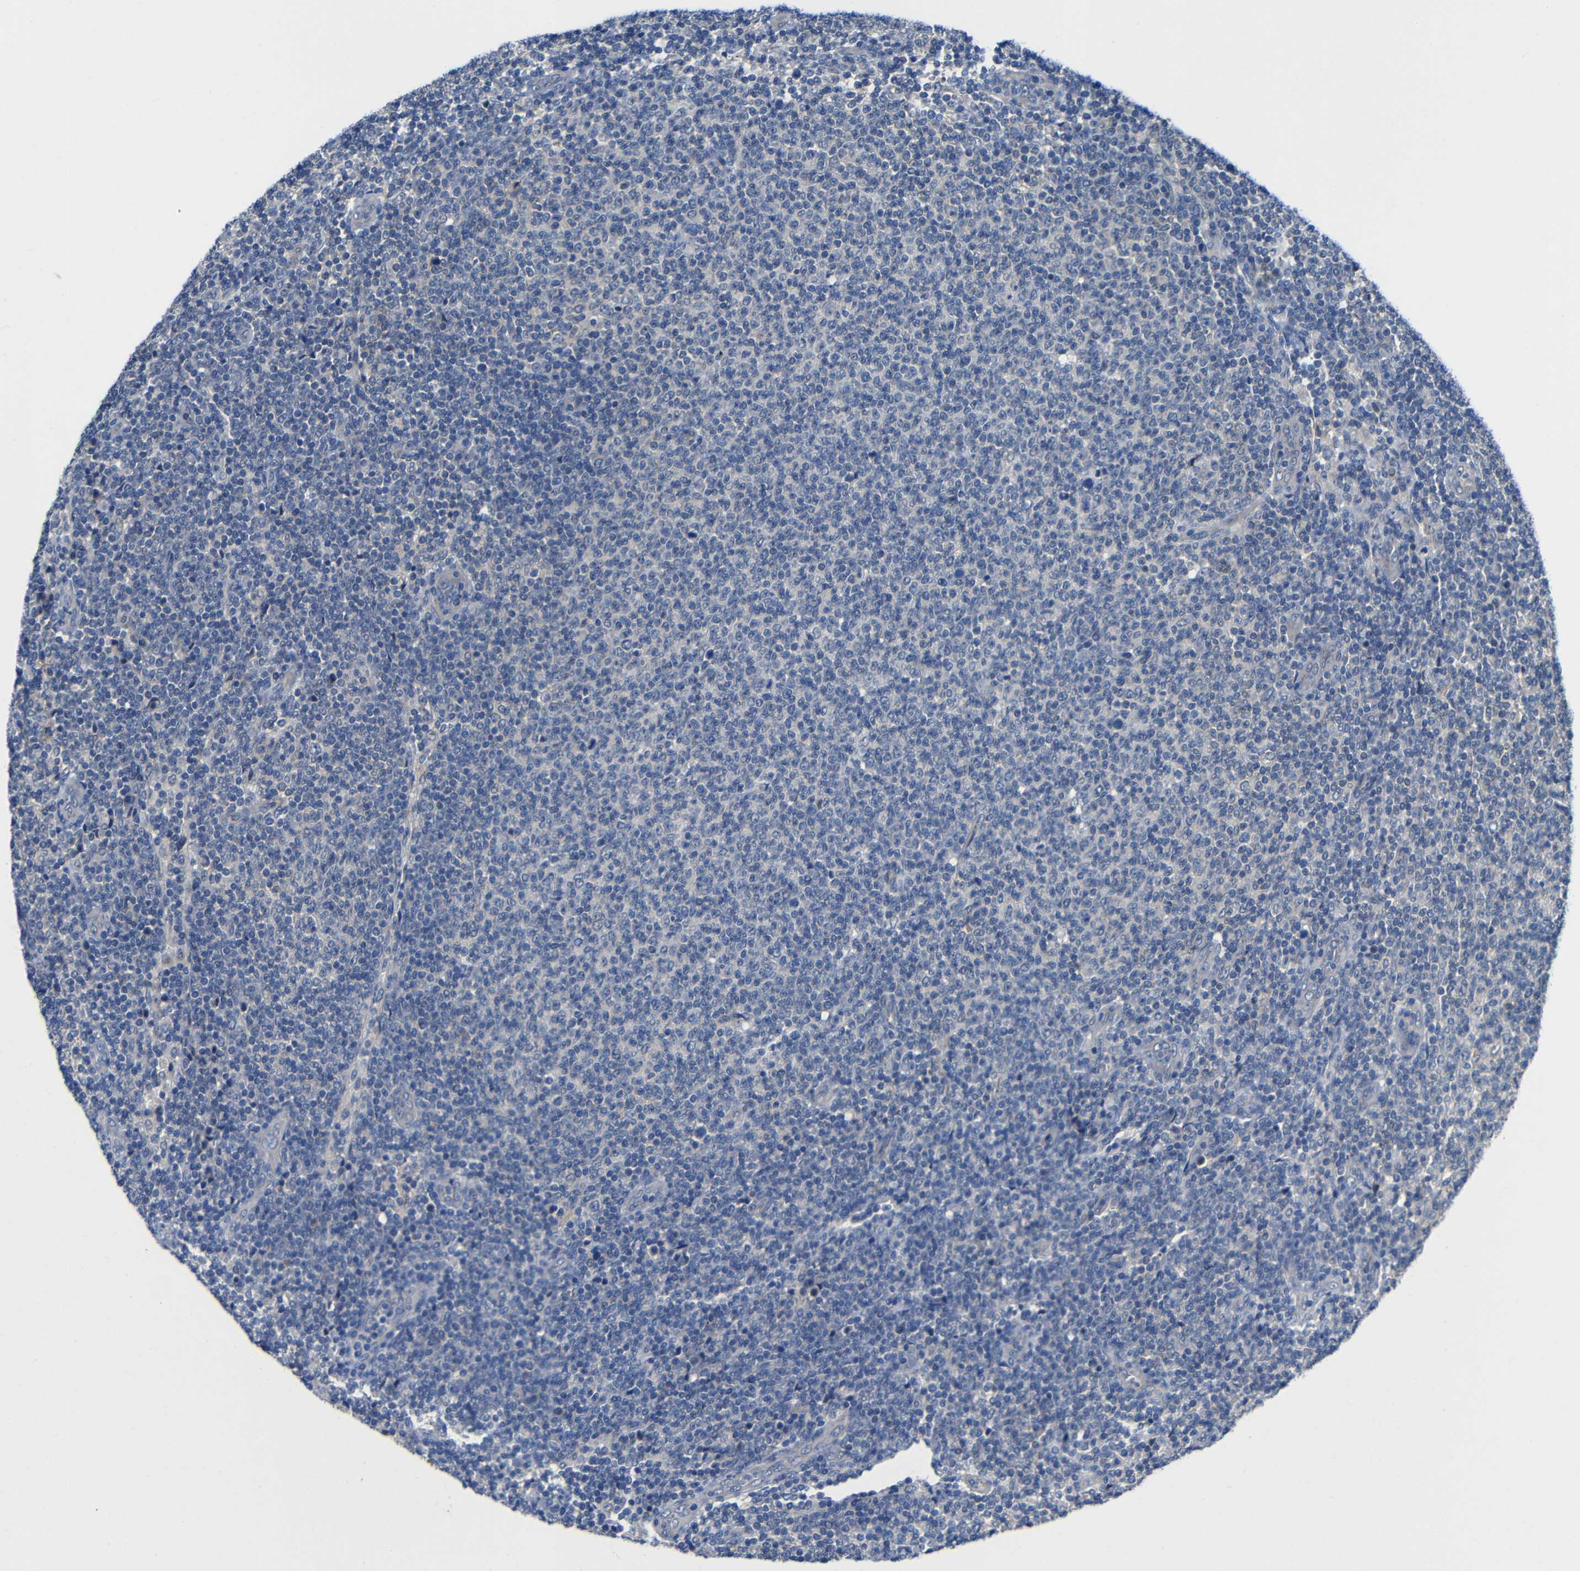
{"staining": {"intensity": "negative", "quantity": "none", "location": "none"}, "tissue": "lymphoma", "cell_type": "Tumor cells", "image_type": "cancer", "snomed": [{"axis": "morphology", "description": "Malignant lymphoma, non-Hodgkin's type, Low grade"}, {"axis": "topography", "description": "Lymph node"}], "caption": "A photomicrograph of human low-grade malignant lymphoma, non-Hodgkin's type is negative for staining in tumor cells.", "gene": "ZNF90", "patient": {"sex": "male", "age": 66}}